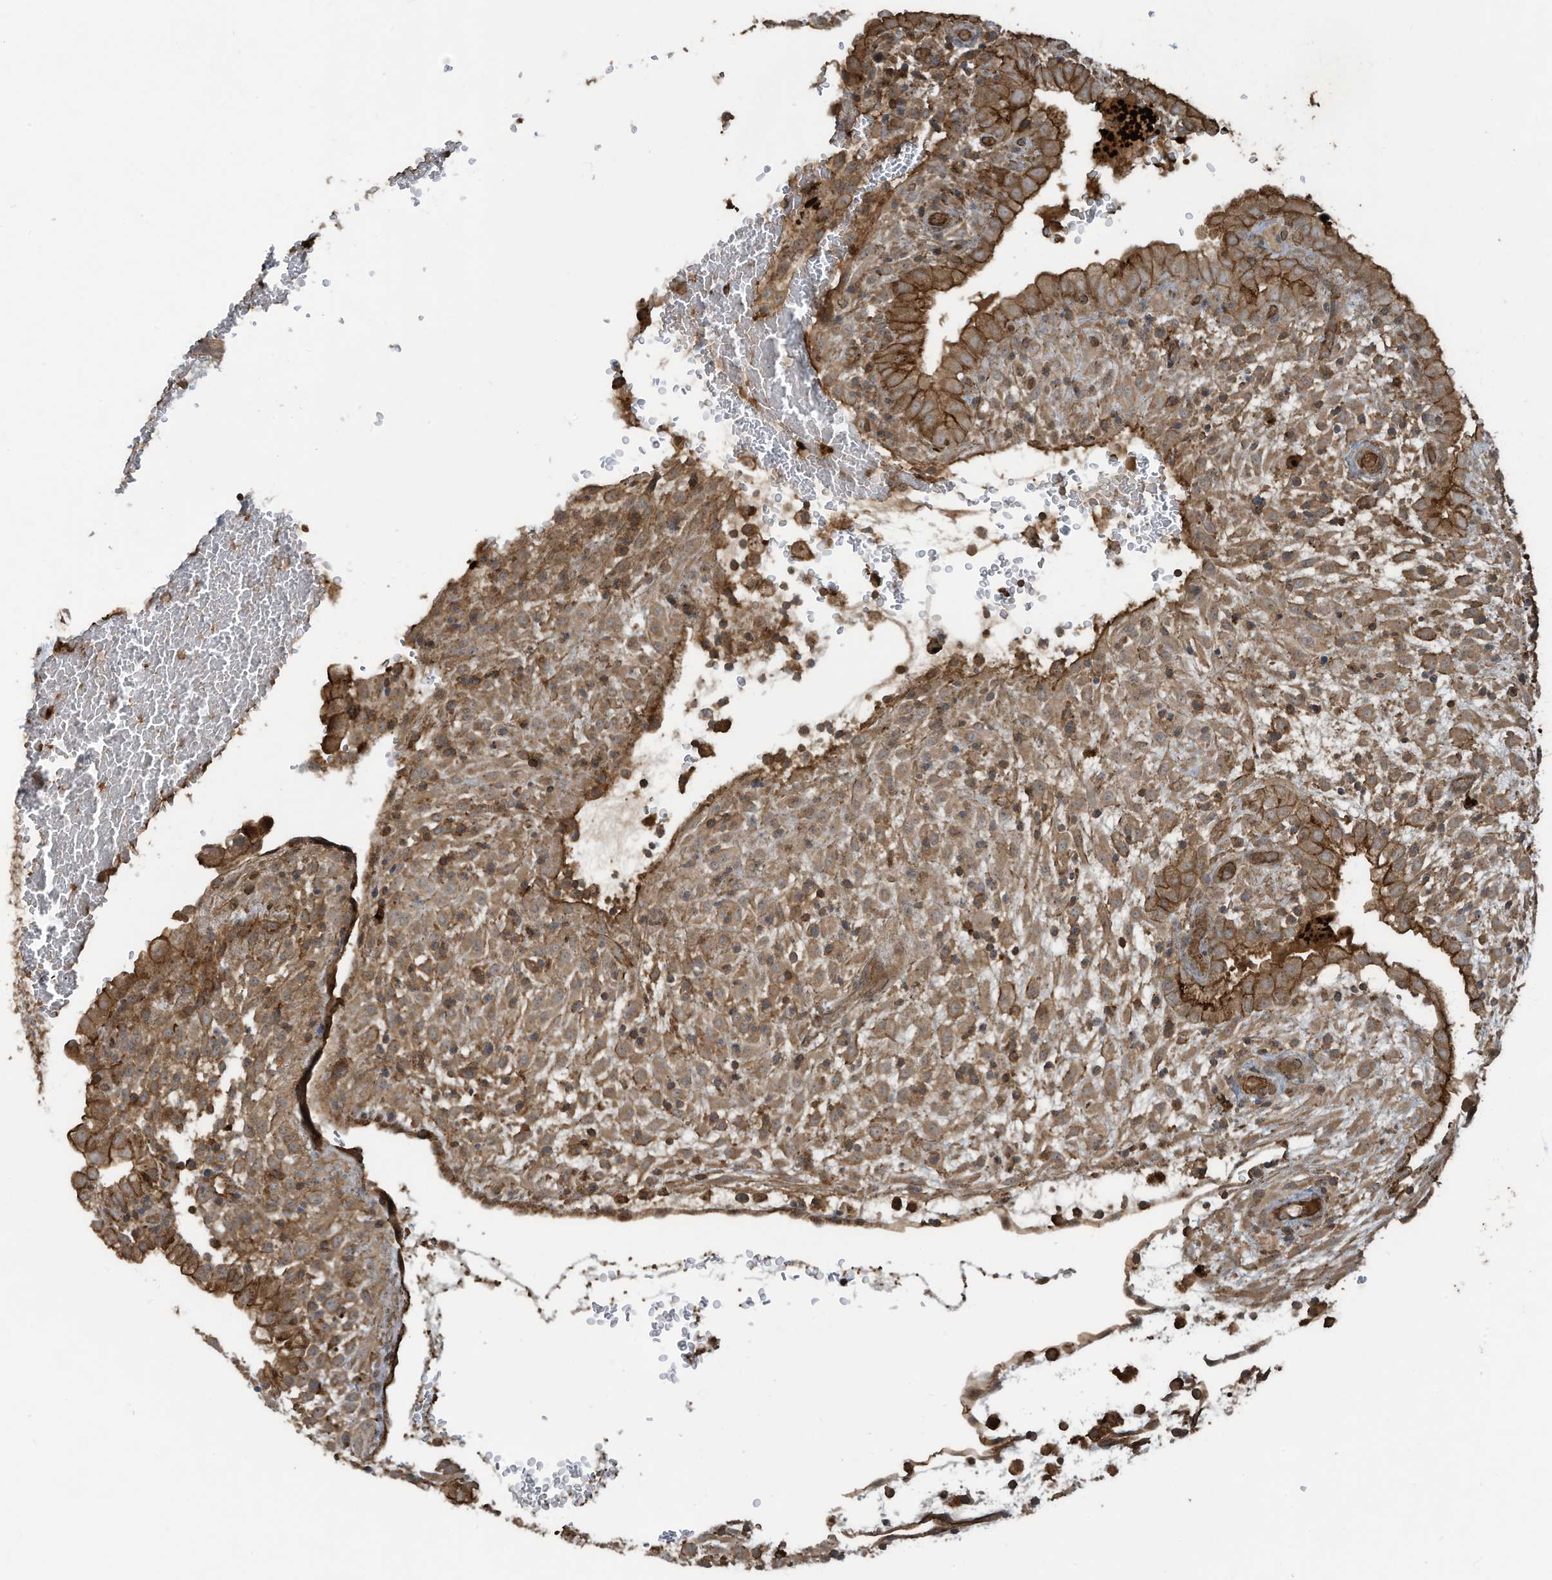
{"staining": {"intensity": "moderate", "quantity": ">75%", "location": "cytoplasmic/membranous"}, "tissue": "placenta", "cell_type": "Decidual cells", "image_type": "normal", "snomed": [{"axis": "morphology", "description": "Normal tissue, NOS"}, {"axis": "topography", "description": "Placenta"}], "caption": "High-magnification brightfield microscopy of unremarkable placenta stained with DAB (3,3'-diaminobenzidine) (brown) and counterstained with hematoxylin (blue). decidual cells exhibit moderate cytoplasmic/membranous expression is appreciated in about>75% of cells.", "gene": "DDIT4", "patient": {"sex": "female", "age": 35}}